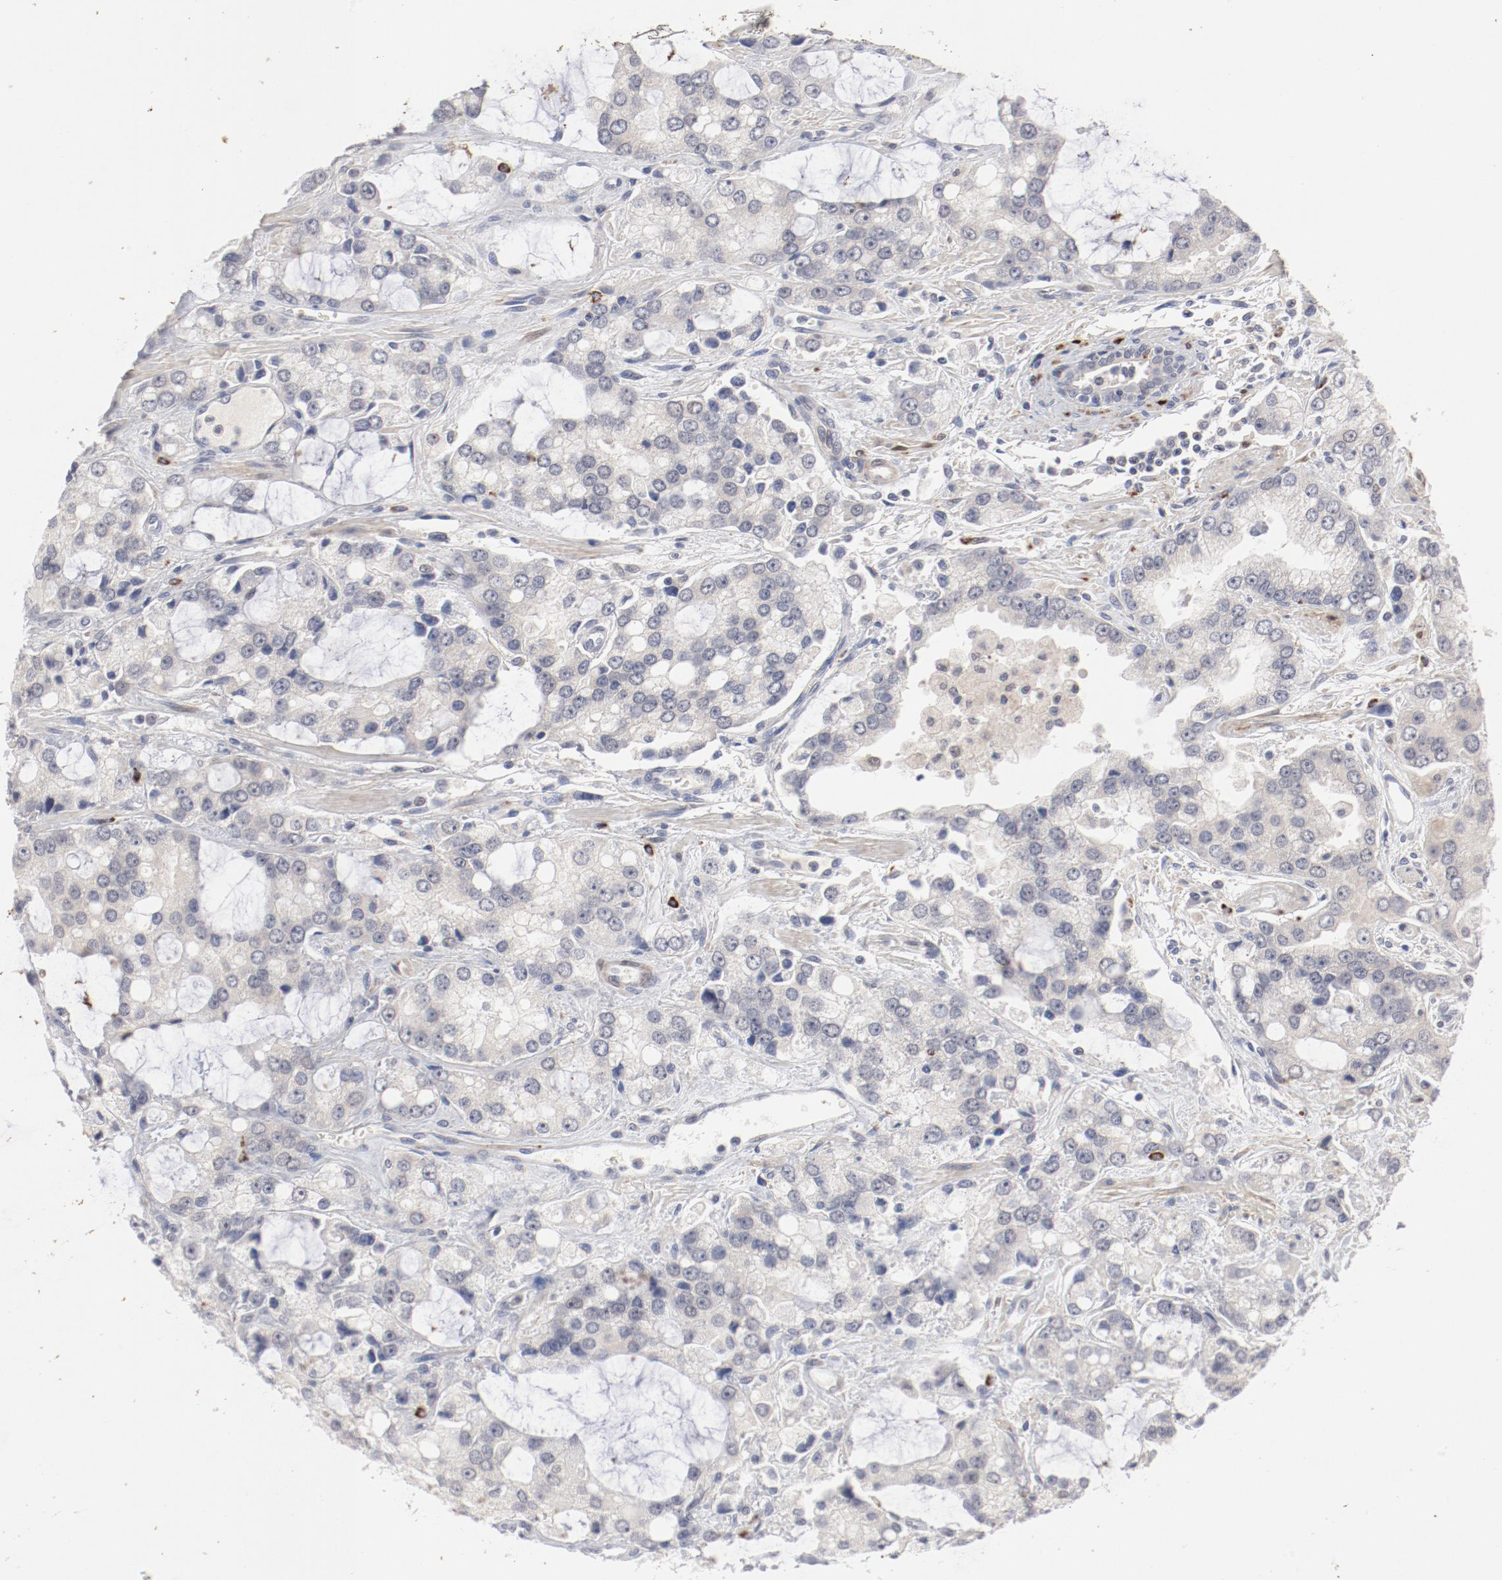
{"staining": {"intensity": "negative", "quantity": "none", "location": "none"}, "tissue": "prostate cancer", "cell_type": "Tumor cells", "image_type": "cancer", "snomed": [{"axis": "morphology", "description": "Adenocarcinoma, High grade"}, {"axis": "topography", "description": "Prostate"}], "caption": "Tumor cells show no significant protein positivity in prostate high-grade adenocarcinoma. (Stains: DAB IHC with hematoxylin counter stain, Microscopy: brightfield microscopy at high magnification).", "gene": "SH3BGR", "patient": {"sex": "male", "age": 67}}